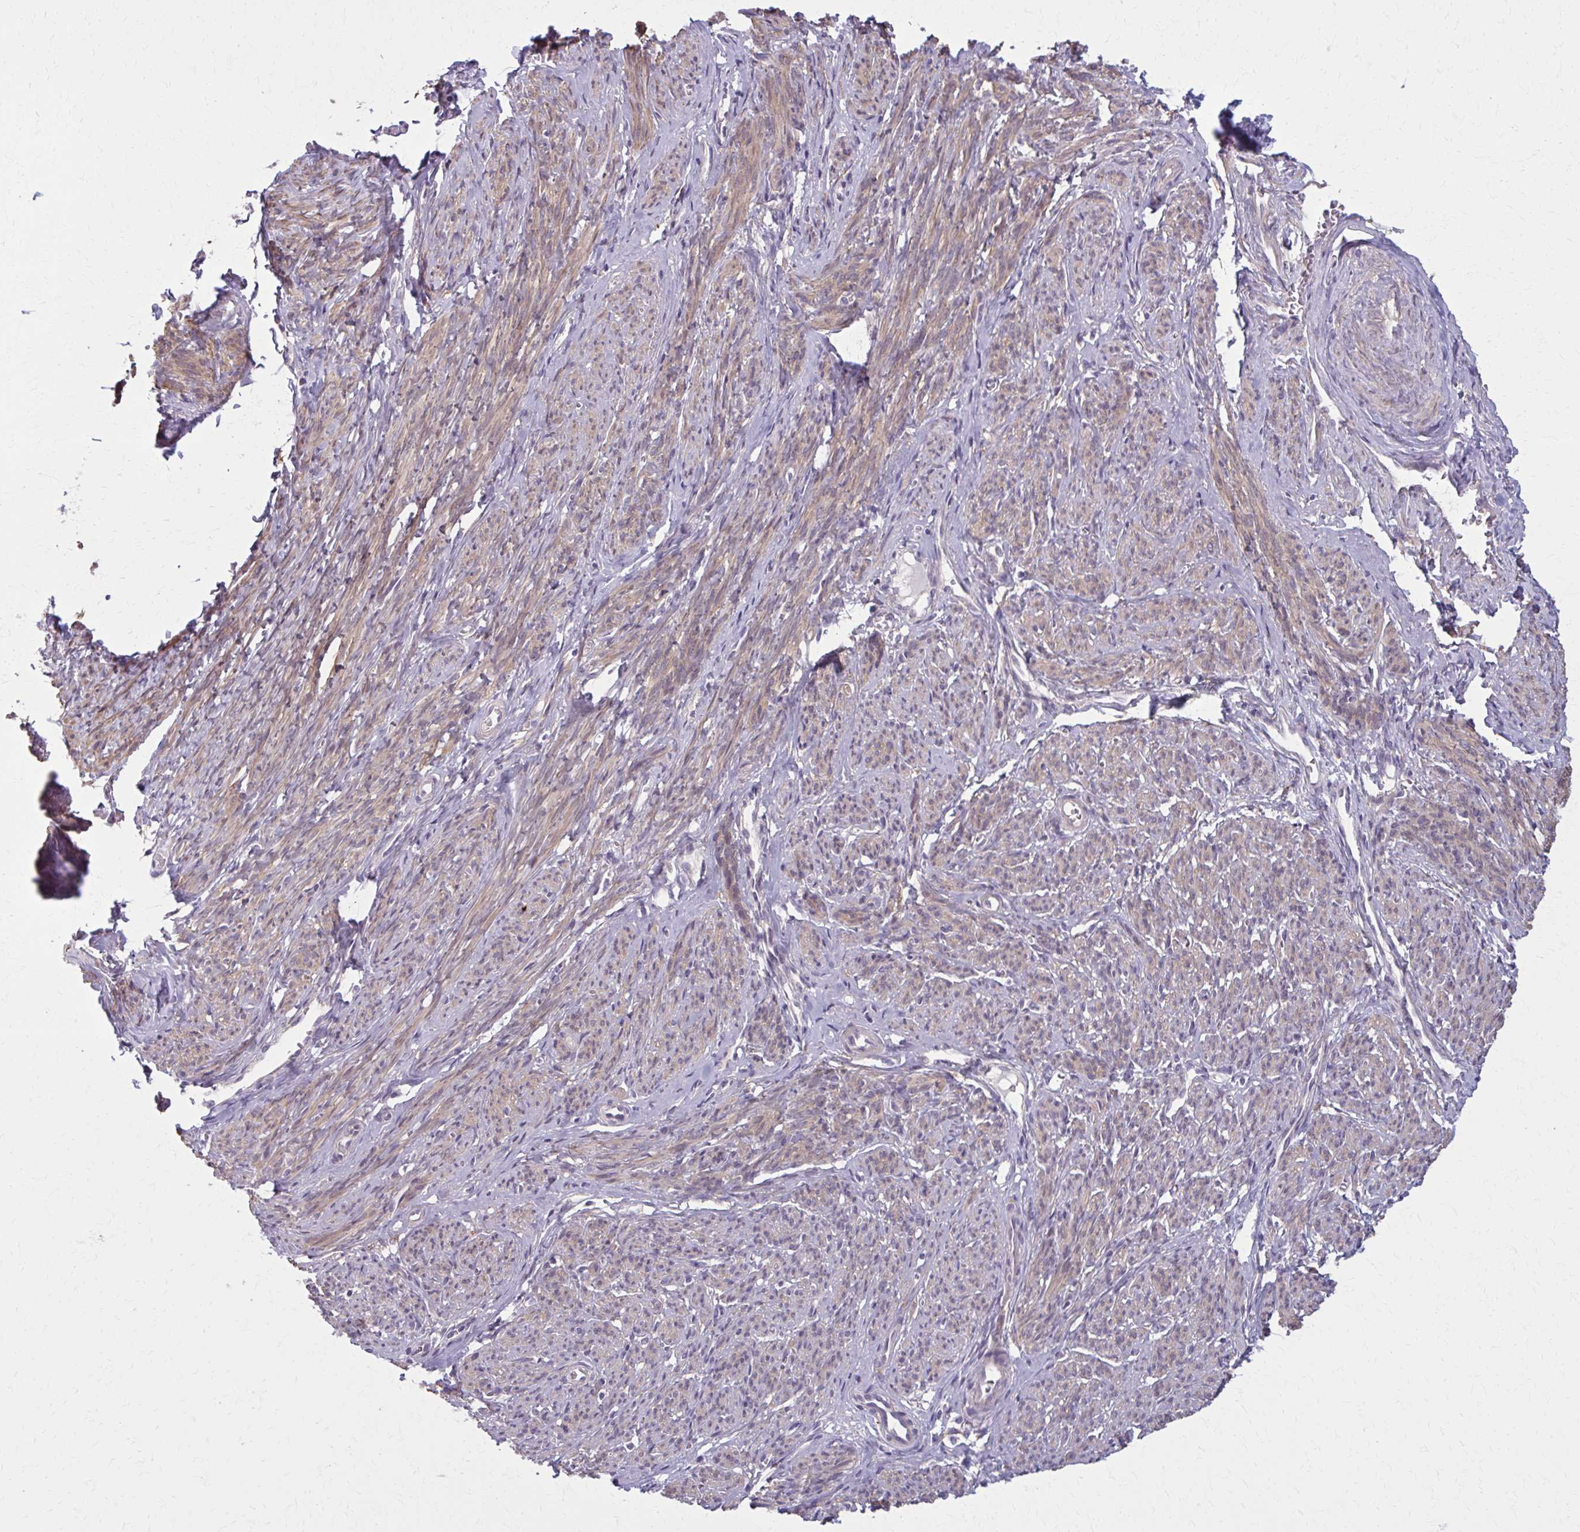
{"staining": {"intensity": "moderate", "quantity": ">75%", "location": "cytoplasmic/membranous"}, "tissue": "smooth muscle", "cell_type": "Smooth muscle cells", "image_type": "normal", "snomed": [{"axis": "morphology", "description": "Normal tissue, NOS"}, {"axis": "topography", "description": "Smooth muscle"}], "caption": "Immunohistochemical staining of unremarkable smooth muscle reveals >75% levels of moderate cytoplasmic/membranous protein staining in about >75% of smooth muscle cells. (IHC, brightfield microscopy, high magnification).", "gene": "NUMBL", "patient": {"sex": "female", "age": 65}}